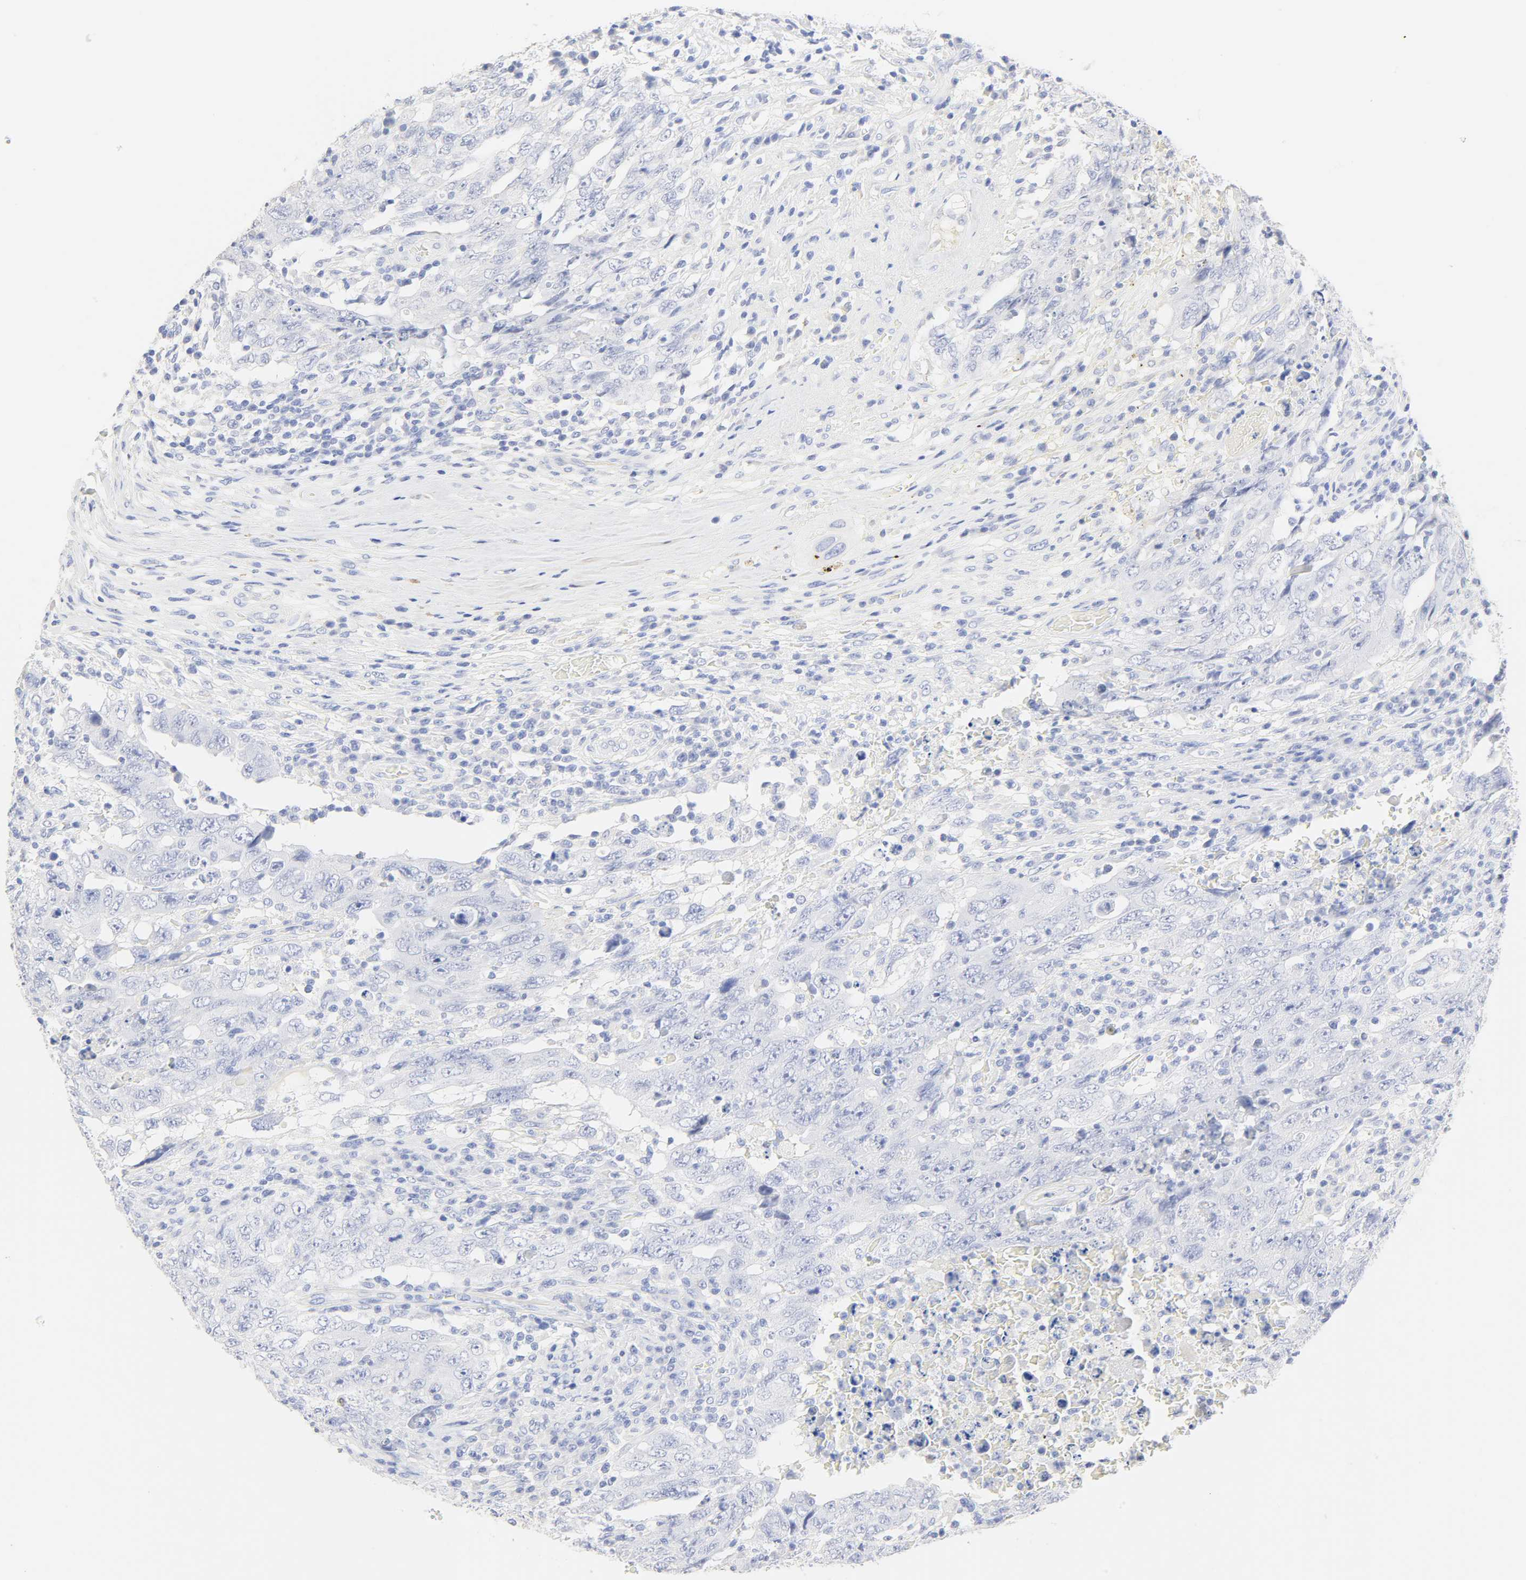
{"staining": {"intensity": "negative", "quantity": "none", "location": "none"}, "tissue": "testis cancer", "cell_type": "Tumor cells", "image_type": "cancer", "snomed": [{"axis": "morphology", "description": "Carcinoma, Embryonal, NOS"}, {"axis": "topography", "description": "Testis"}], "caption": "Immunohistochemical staining of testis cancer (embryonal carcinoma) reveals no significant staining in tumor cells. (Brightfield microscopy of DAB immunohistochemistry (IHC) at high magnification).", "gene": "SLCO1B3", "patient": {"sex": "male", "age": 26}}